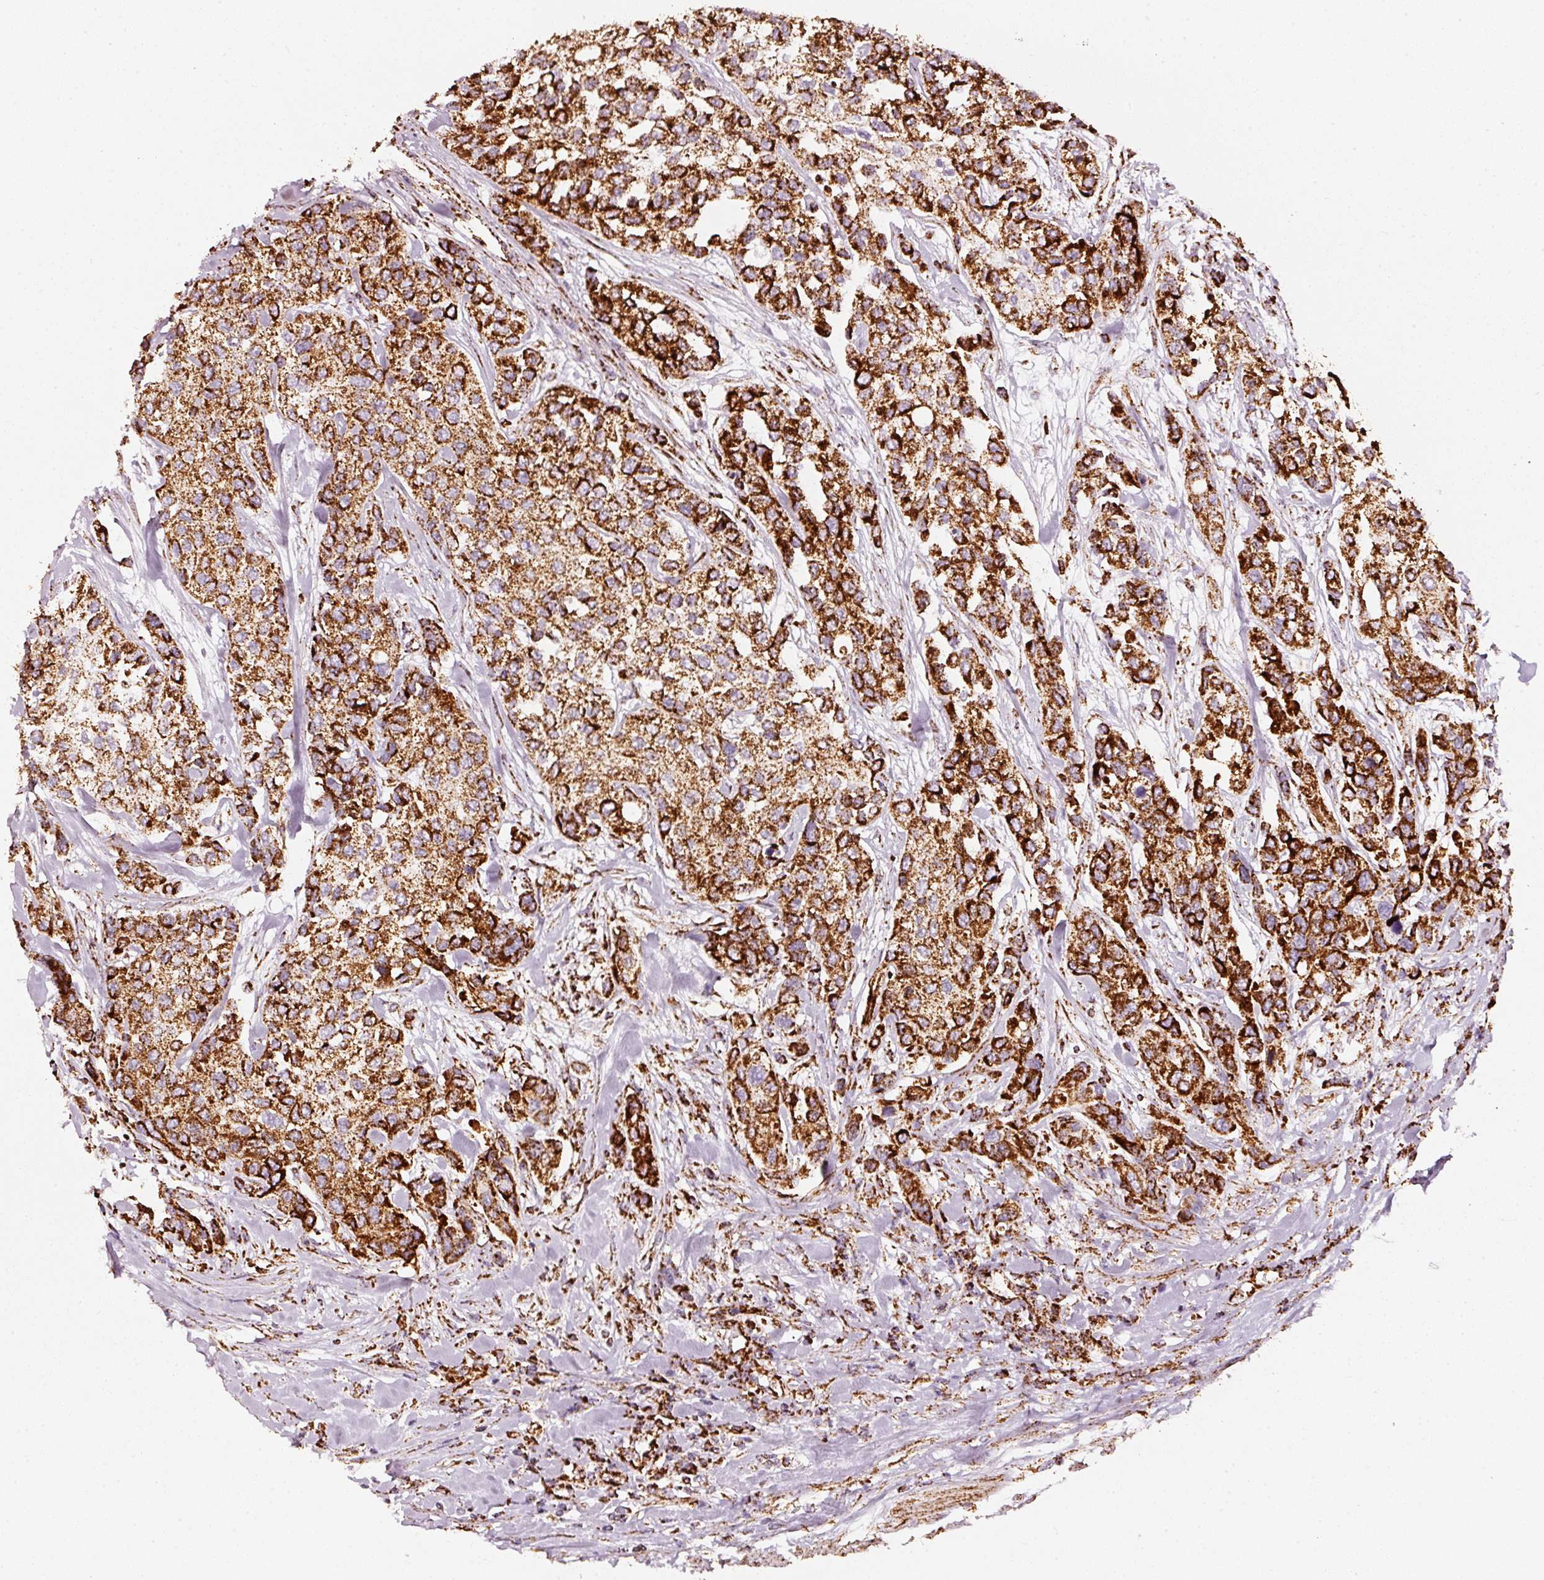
{"staining": {"intensity": "strong", "quantity": ">75%", "location": "cytoplasmic/membranous"}, "tissue": "urothelial cancer", "cell_type": "Tumor cells", "image_type": "cancer", "snomed": [{"axis": "morphology", "description": "Normal tissue, NOS"}, {"axis": "morphology", "description": "Urothelial carcinoma, High grade"}, {"axis": "topography", "description": "Vascular tissue"}, {"axis": "topography", "description": "Urinary bladder"}], "caption": "Immunohistochemical staining of urothelial cancer displays high levels of strong cytoplasmic/membranous protein positivity in about >75% of tumor cells.", "gene": "UQCRC1", "patient": {"sex": "female", "age": 56}}